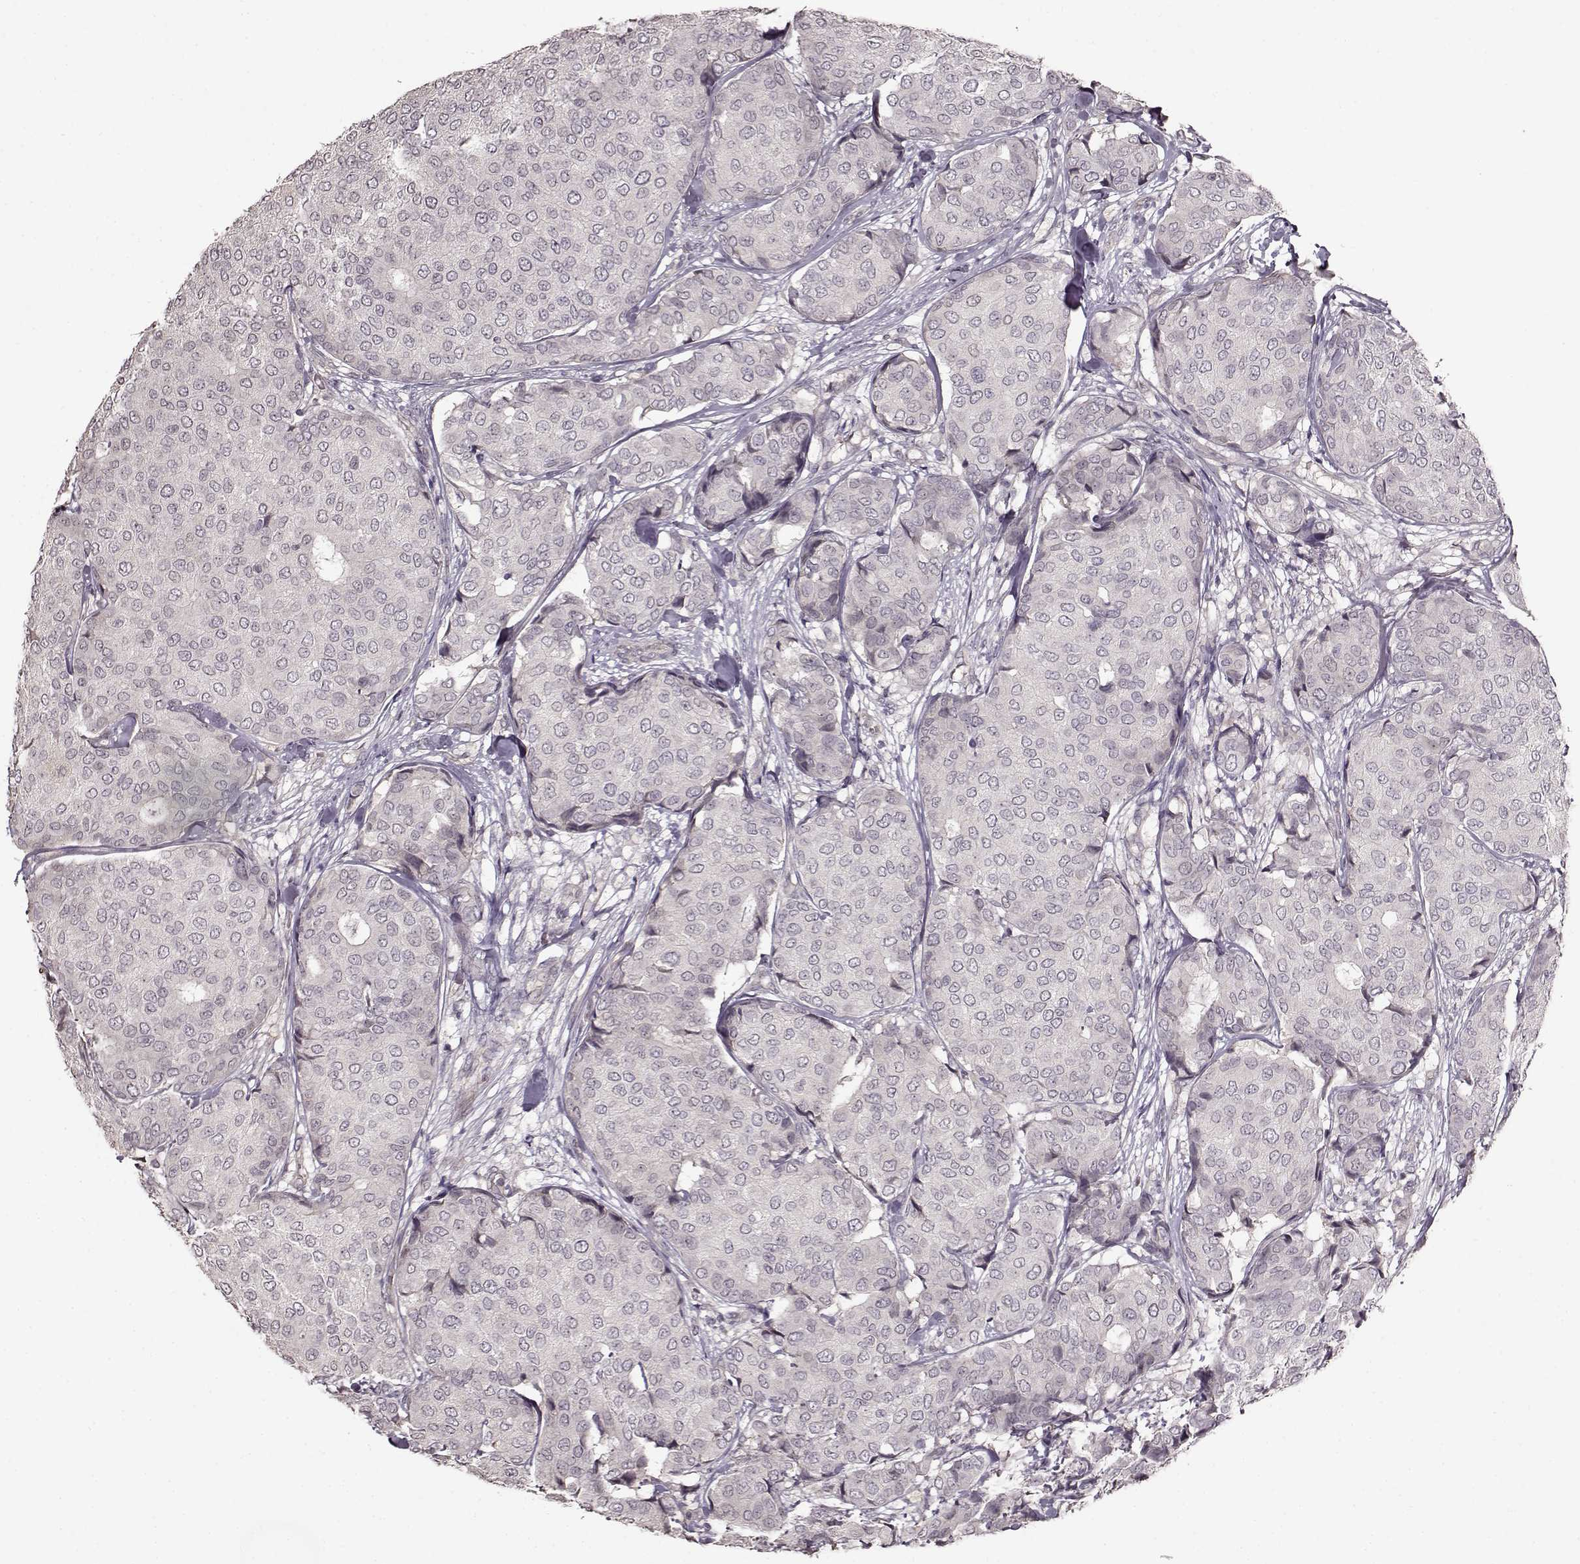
{"staining": {"intensity": "negative", "quantity": "none", "location": "none"}, "tissue": "breast cancer", "cell_type": "Tumor cells", "image_type": "cancer", "snomed": [{"axis": "morphology", "description": "Duct carcinoma"}, {"axis": "topography", "description": "Breast"}], "caption": "Image shows no significant protein positivity in tumor cells of breast invasive ductal carcinoma.", "gene": "FSHB", "patient": {"sex": "female", "age": 75}}